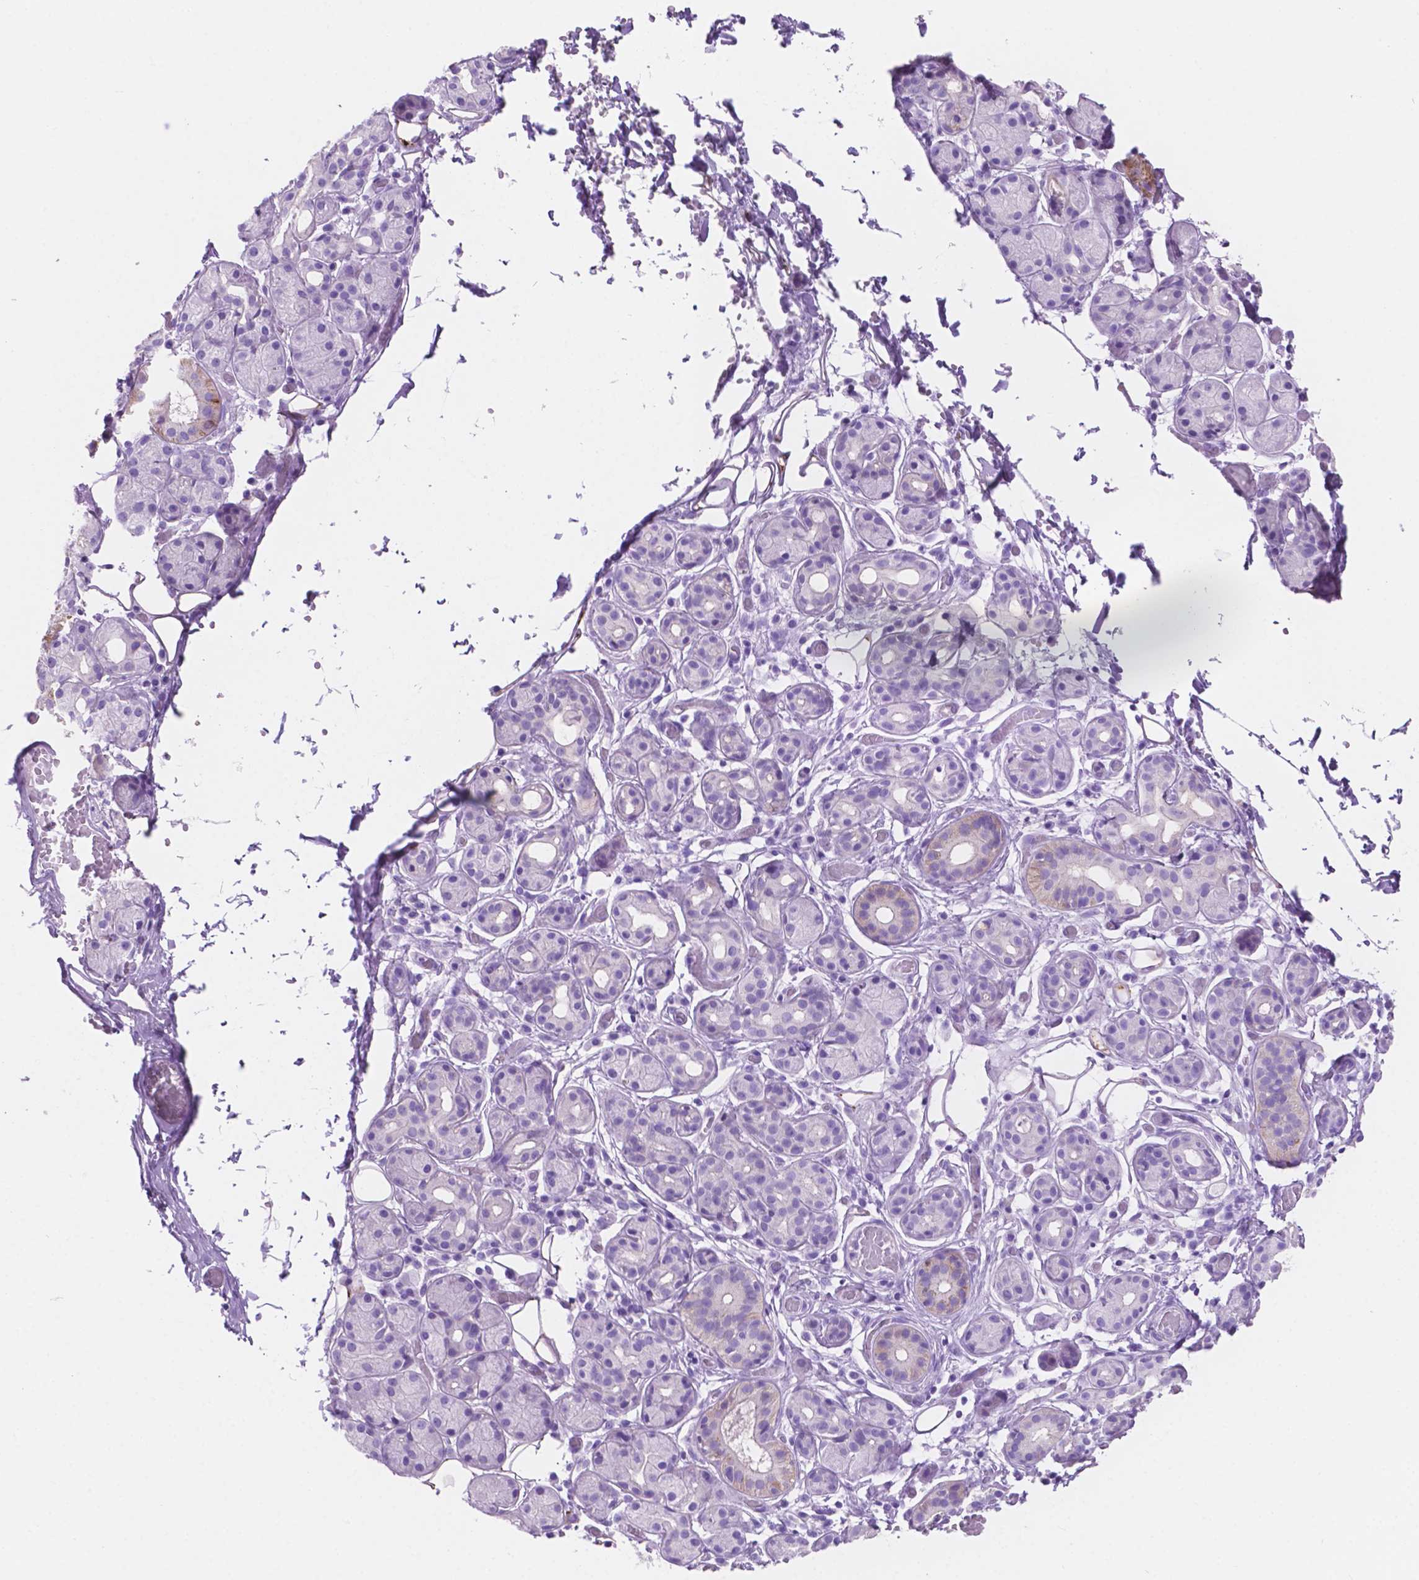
{"staining": {"intensity": "moderate", "quantity": "<25%", "location": "cytoplasmic/membranous"}, "tissue": "salivary gland", "cell_type": "Glandular cells", "image_type": "normal", "snomed": [{"axis": "morphology", "description": "Normal tissue, NOS"}, {"axis": "topography", "description": "Salivary gland"}, {"axis": "topography", "description": "Peripheral nerve tissue"}], "caption": "This micrograph reveals immunohistochemistry staining of normal human salivary gland, with low moderate cytoplasmic/membranous staining in about <25% of glandular cells.", "gene": "IGFN1", "patient": {"sex": "male", "age": 71}}